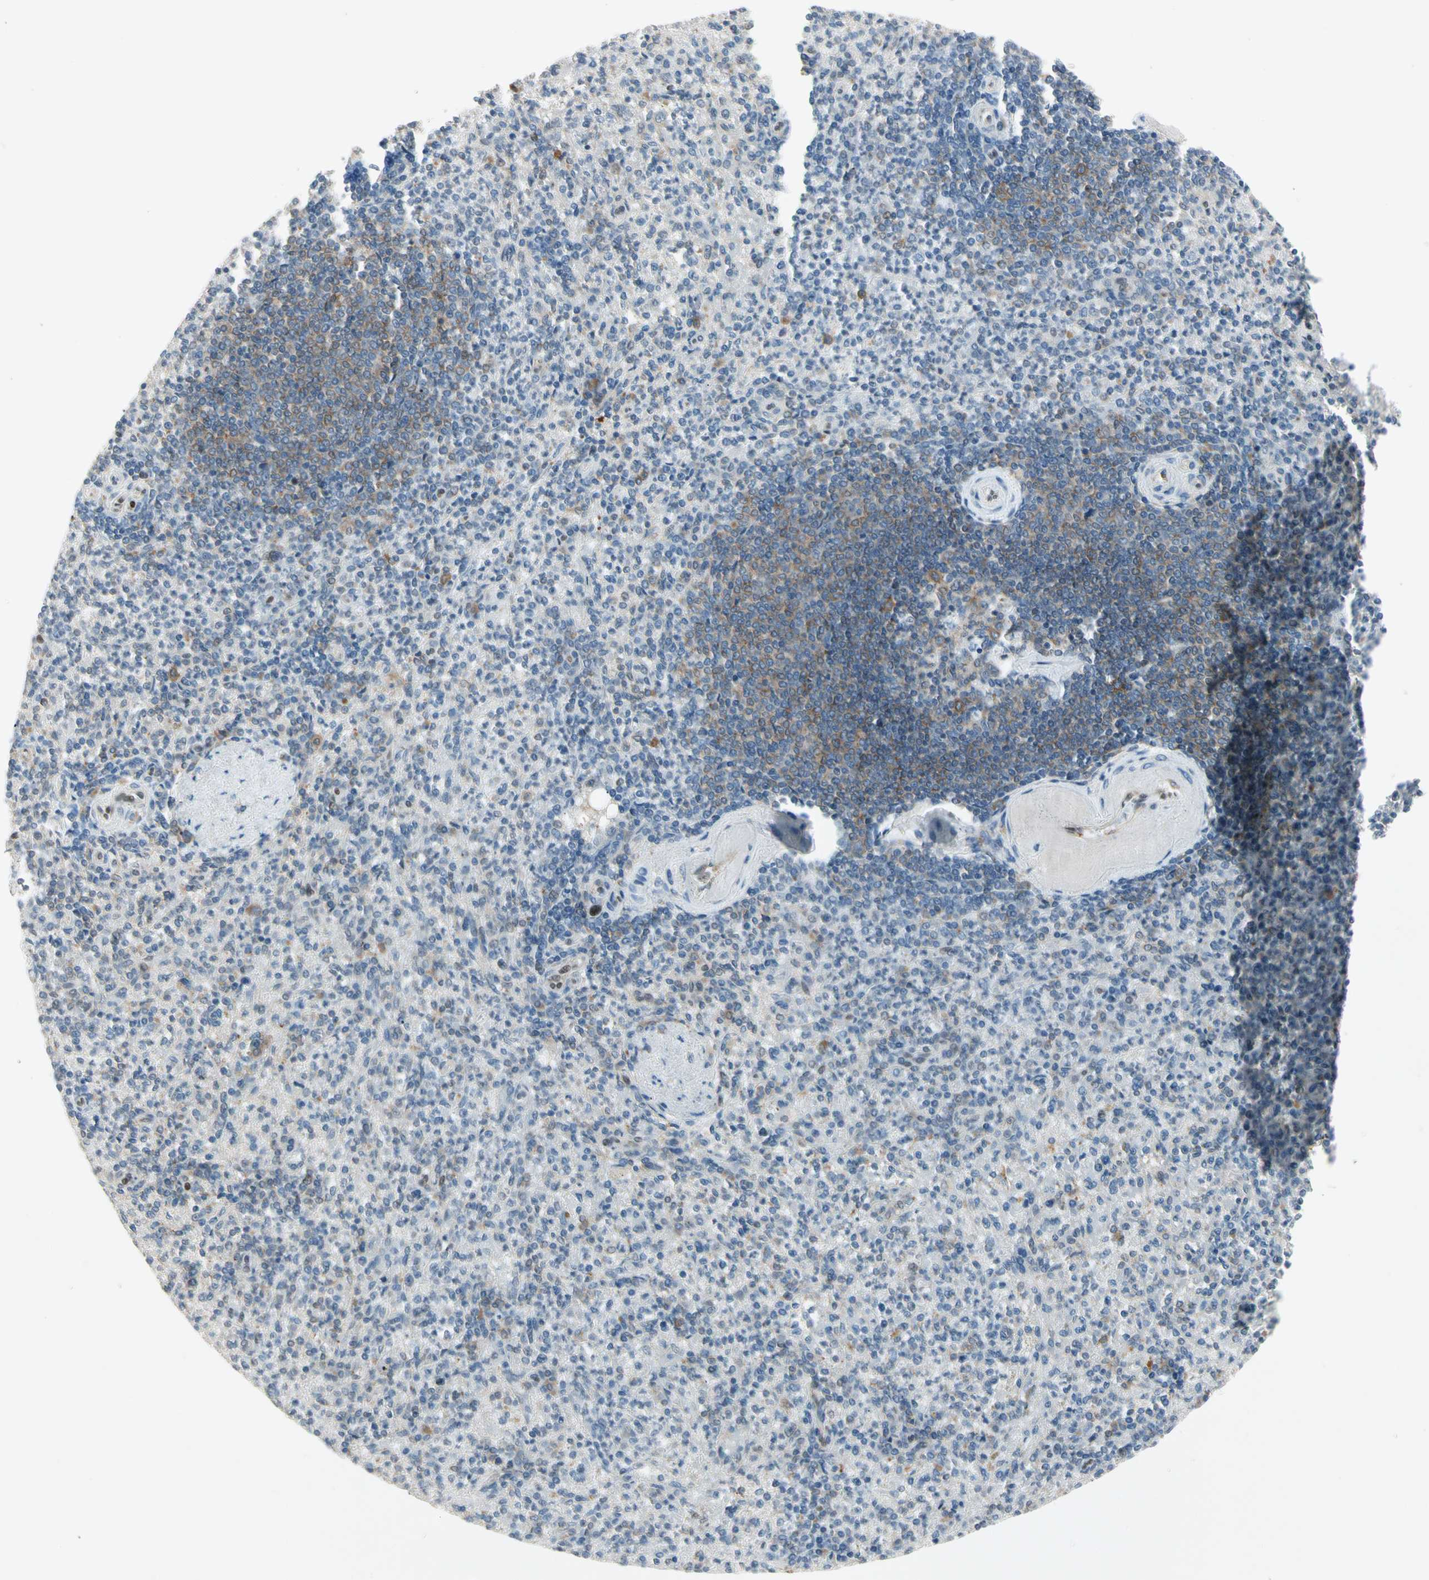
{"staining": {"intensity": "weak", "quantity": "<25%", "location": "cytoplasmic/membranous"}, "tissue": "spleen", "cell_type": "Cells in red pulp", "image_type": "normal", "snomed": [{"axis": "morphology", "description": "Normal tissue, NOS"}, {"axis": "topography", "description": "Spleen"}], "caption": "High power microscopy image of an immunohistochemistry (IHC) photomicrograph of unremarkable spleen, revealing no significant positivity in cells in red pulp. (Brightfield microscopy of DAB (3,3'-diaminobenzidine) IHC at high magnification).", "gene": "IL1R1", "patient": {"sex": "female", "age": 74}}